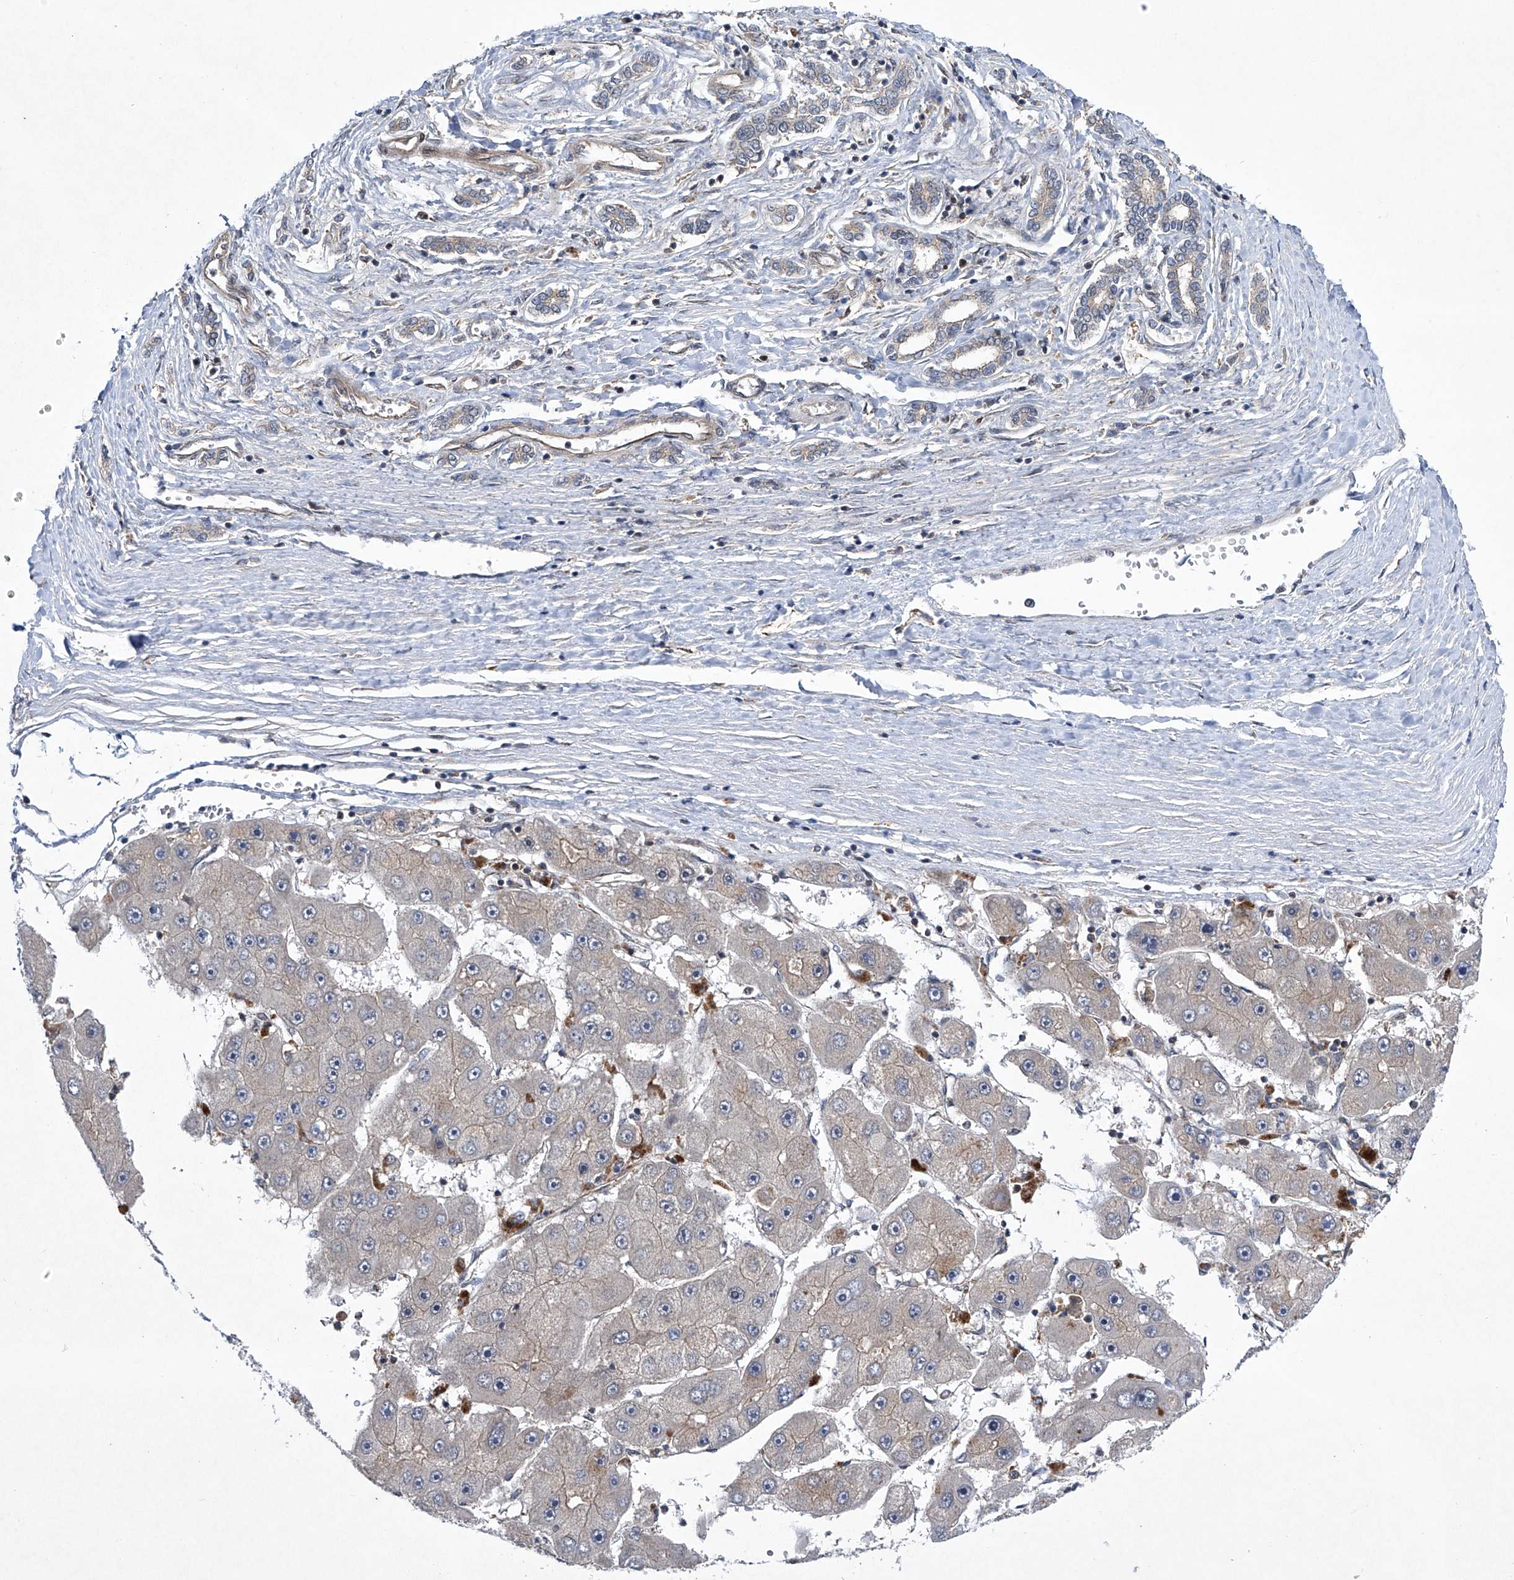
{"staining": {"intensity": "negative", "quantity": "none", "location": "none"}, "tissue": "liver cancer", "cell_type": "Tumor cells", "image_type": "cancer", "snomed": [{"axis": "morphology", "description": "Carcinoma, Hepatocellular, NOS"}, {"axis": "topography", "description": "Liver"}], "caption": "Human liver hepatocellular carcinoma stained for a protein using immunohistochemistry (IHC) shows no staining in tumor cells.", "gene": "CISH", "patient": {"sex": "female", "age": 61}}